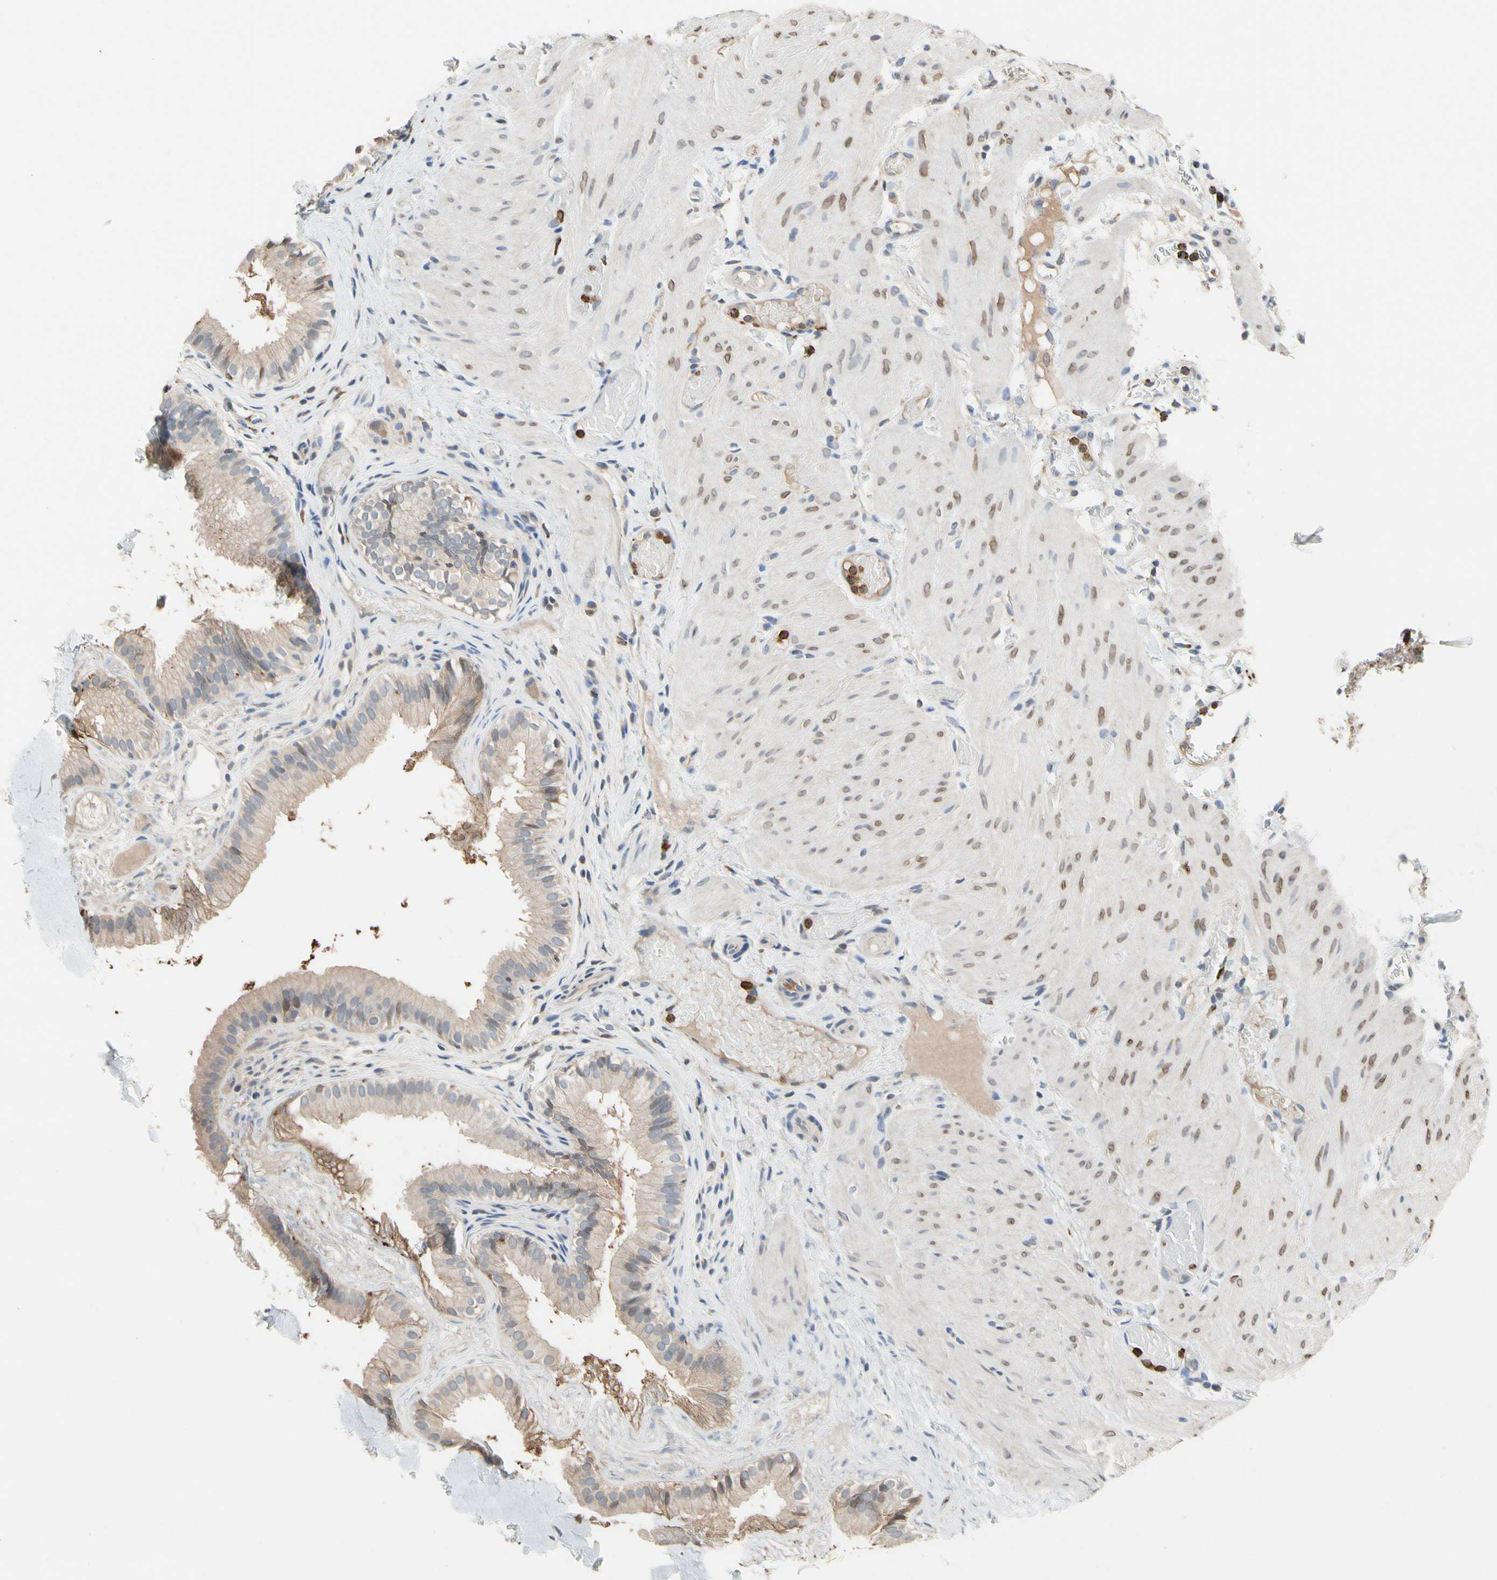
{"staining": {"intensity": "weak", "quantity": ">75%", "location": "cytoplasmic/membranous"}, "tissue": "gallbladder", "cell_type": "Glandular cells", "image_type": "normal", "snomed": [{"axis": "morphology", "description": "Normal tissue, NOS"}, {"axis": "topography", "description": "Gallbladder"}], "caption": "Glandular cells reveal low levels of weak cytoplasmic/membranous staining in about >75% of cells in benign human gallbladder. The staining is performed using DAB (3,3'-diaminobenzidine) brown chromogen to label protein expression. The nuclei are counter-stained blue using hematoxylin.", "gene": "ADA2", "patient": {"sex": "female", "age": 26}}